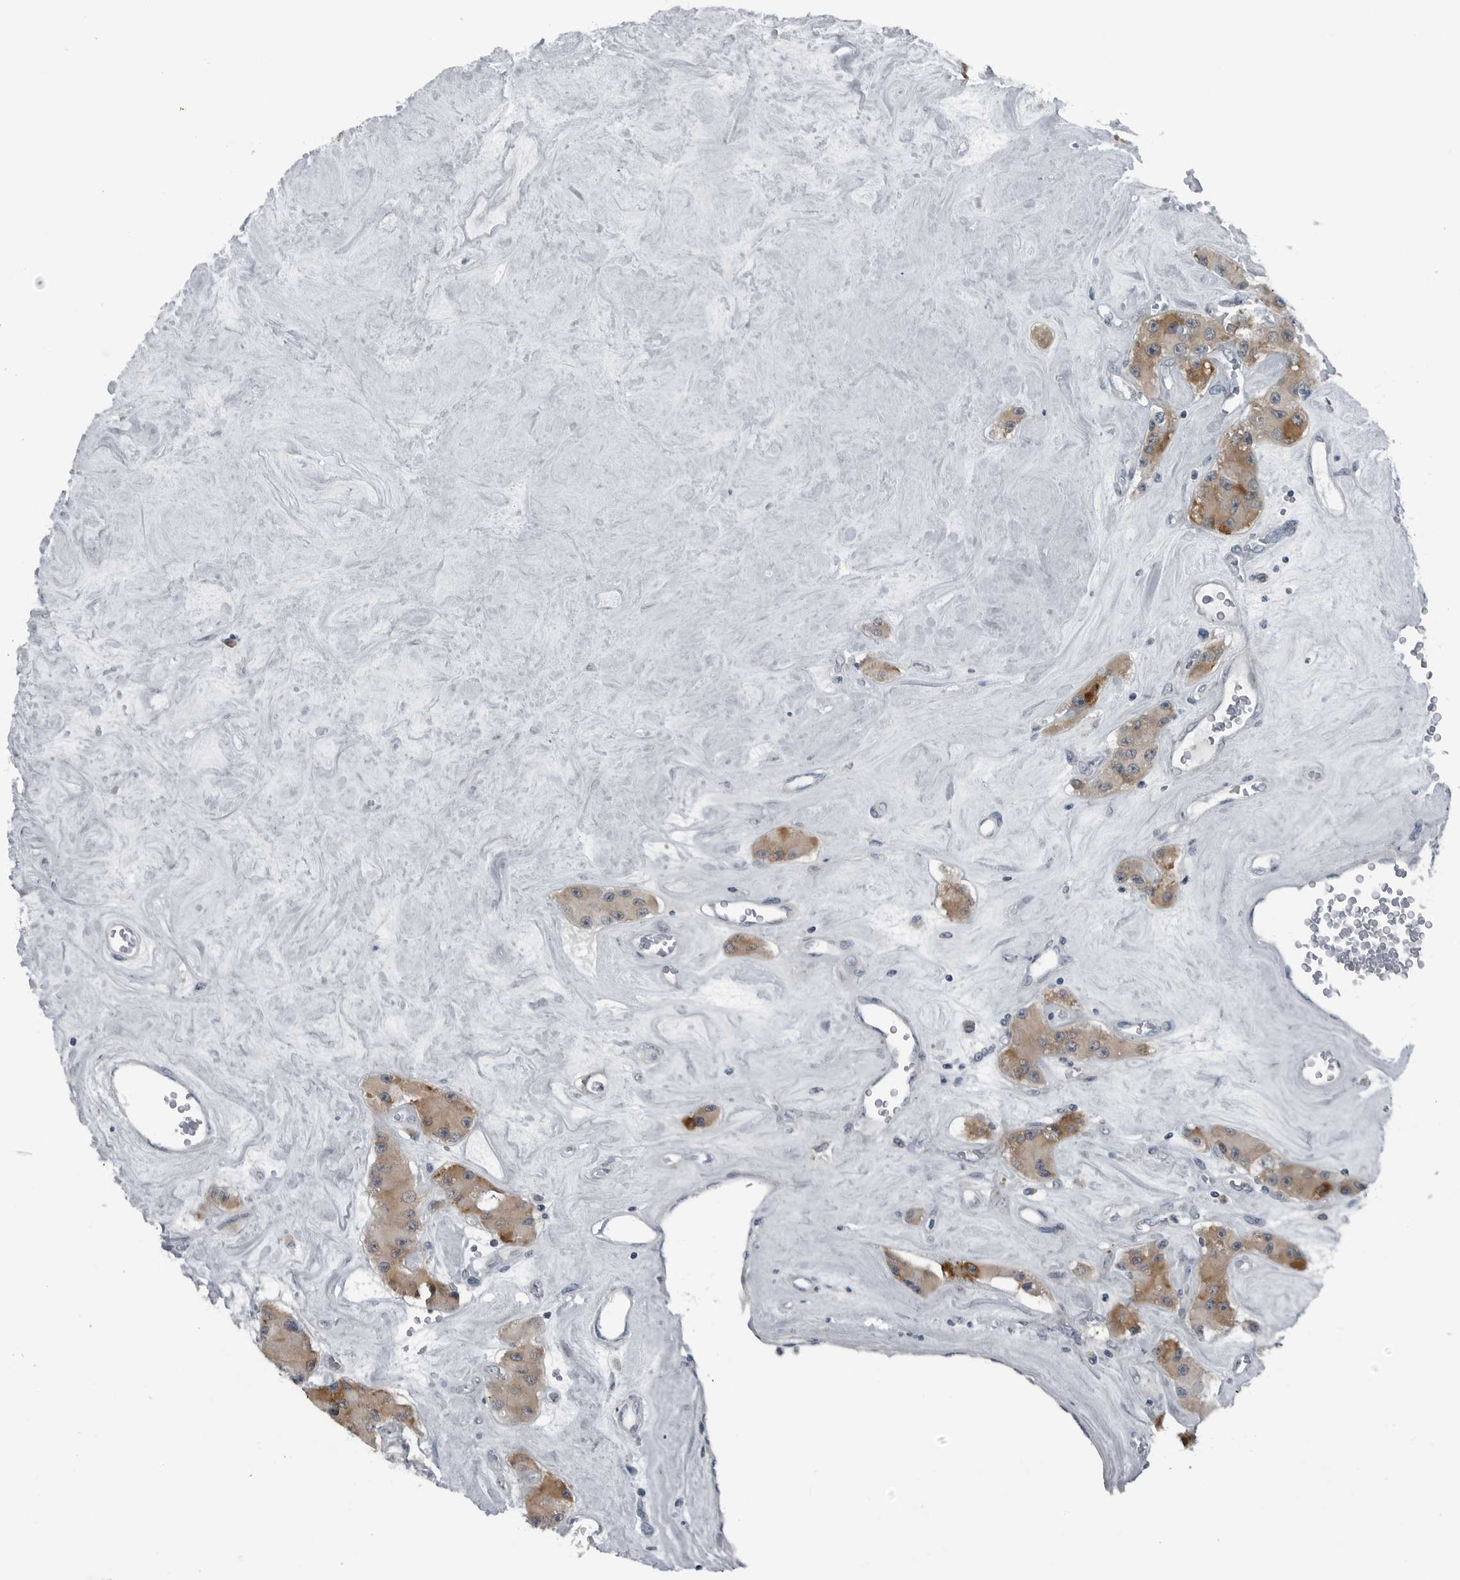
{"staining": {"intensity": "moderate", "quantity": ">75%", "location": "cytoplasmic/membranous"}, "tissue": "carcinoid", "cell_type": "Tumor cells", "image_type": "cancer", "snomed": [{"axis": "morphology", "description": "Carcinoid, malignant, NOS"}, {"axis": "topography", "description": "Pancreas"}], "caption": "Brown immunohistochemical staining in carcinoid (malignant) demonstrates moderate cytoplasmic/membranous staining in about >75% of tumor cells.", "gene": "DNAAF11", "patient": {"sex": "male", "age": 41}}